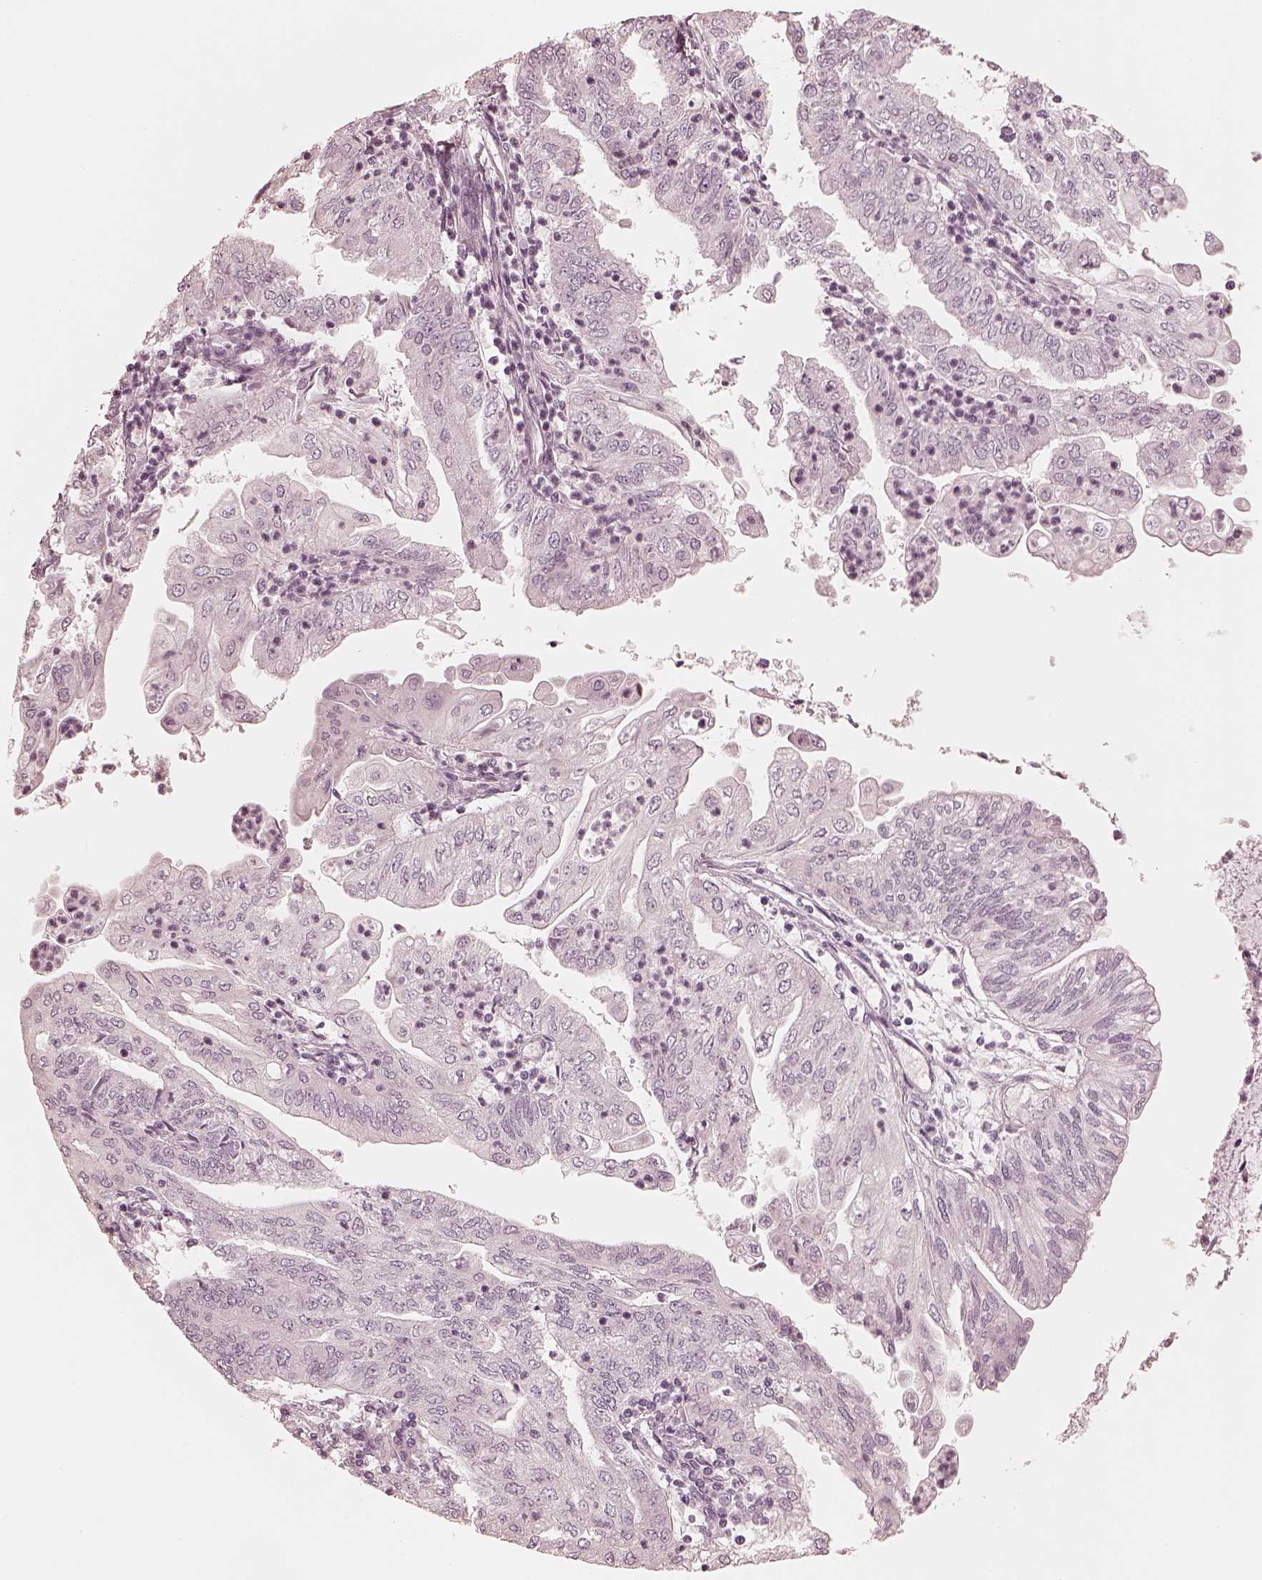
{"staining": {"intensity": "negative", "quantity": "none", "location": "none"}, "tissue": "endometrial cancer", "cell_type": "Tumor cells", "image_type": "cancer", "snomed": [{"axis": "morphology", "description": "Adenocarcinoma, NOS"}, {"axis": "topography", "description": "Endometrium"}], "caption": "The immunohistochemistry (IHC) image has no significant expression in tumor cells of endometrial adenocarcinoma tissue.", "gene": "CALR3", "patient": {"sex": "female", "age": 55}}